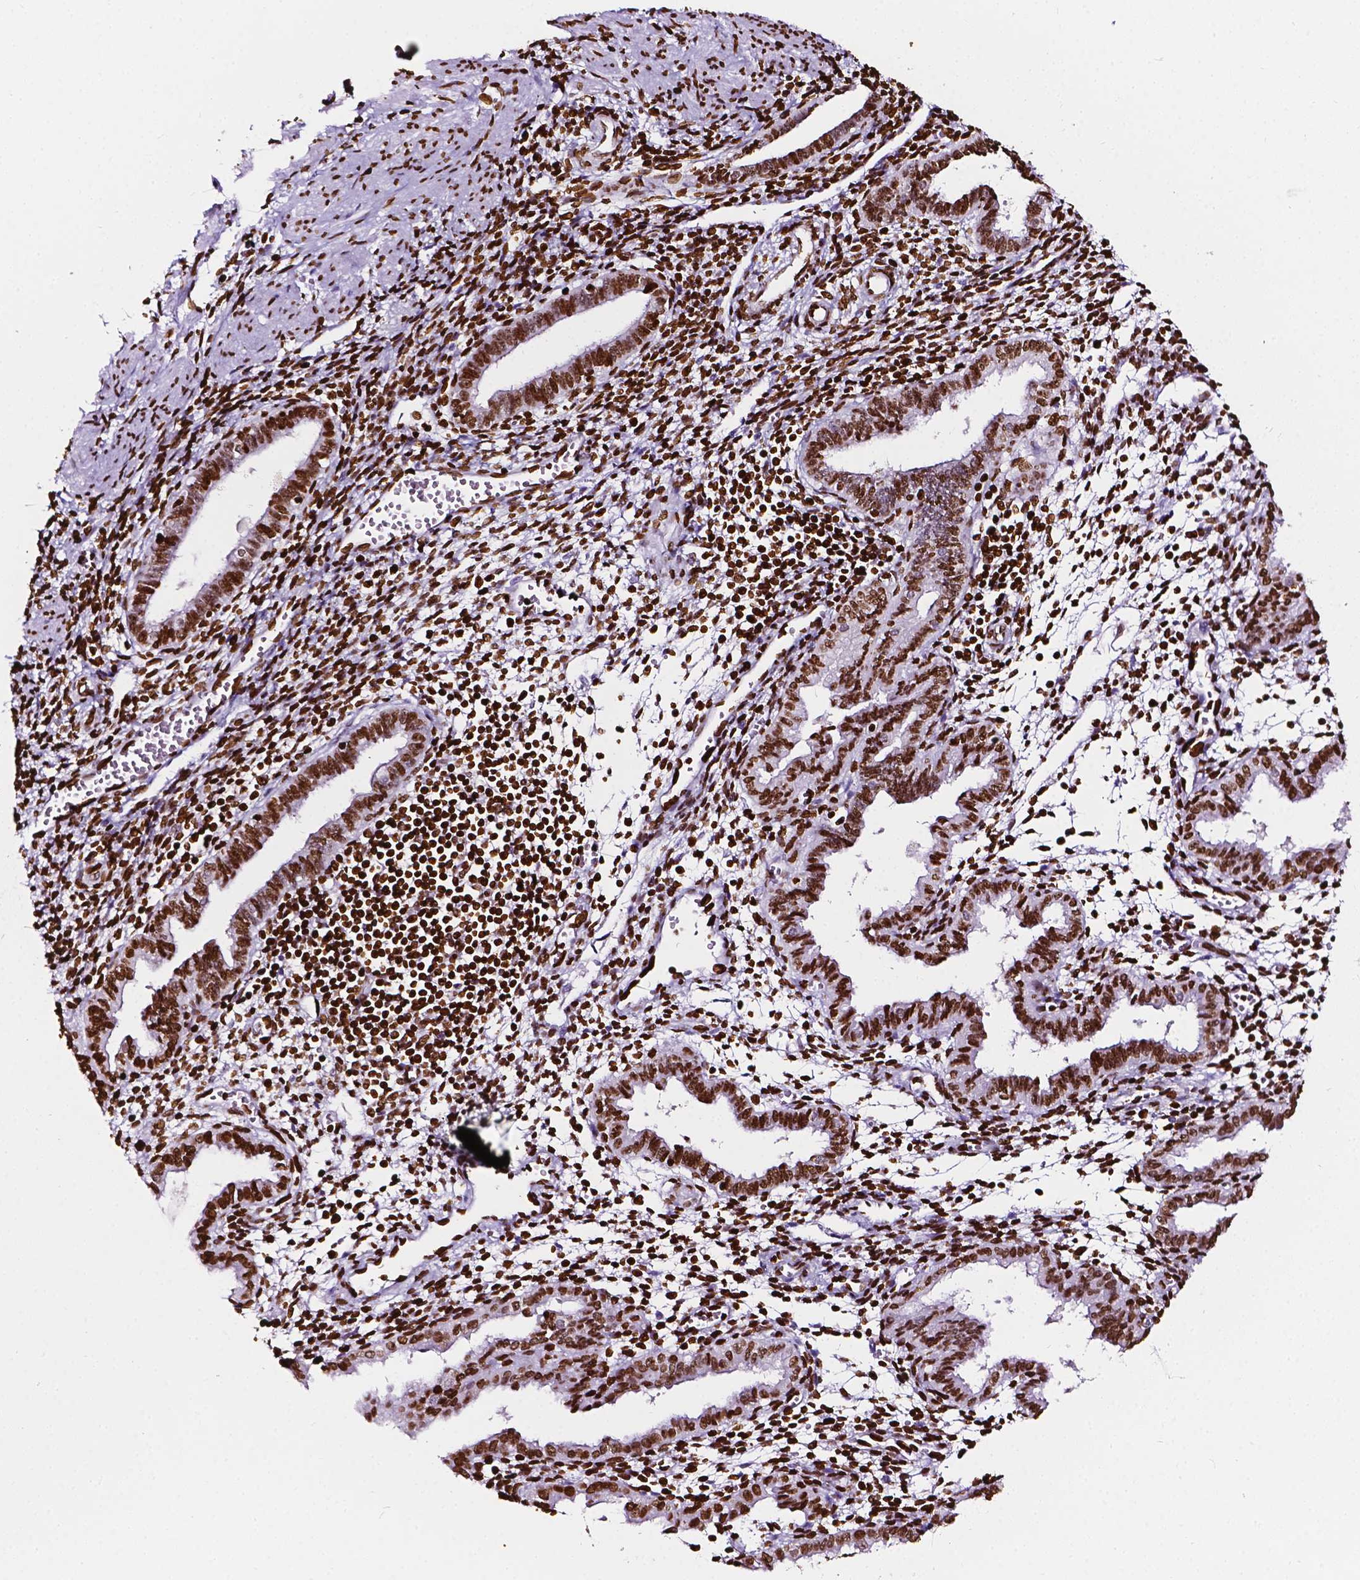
{"staining": {"intensity": "strong", "quantity": ">75%", "location": "nuclear"}, "tissue": "endometrium", "cell_type": "Cells in endometrial stroma", "image_type": "normal", "snomed": [{"axis": "morphology", "description": "Normal tissue, NOS"}, {"axis": "topography", "description": "Endometrium"}], "caption": "An immunohistochemistry (IHC) image of unremarkable tissue is shown. Protein staining in brown labels strong nuclear positivity in endometrium within cells in endometrial stroma.", "gene": "CBY3", "patient": {"sex": "female", "age": 37}}